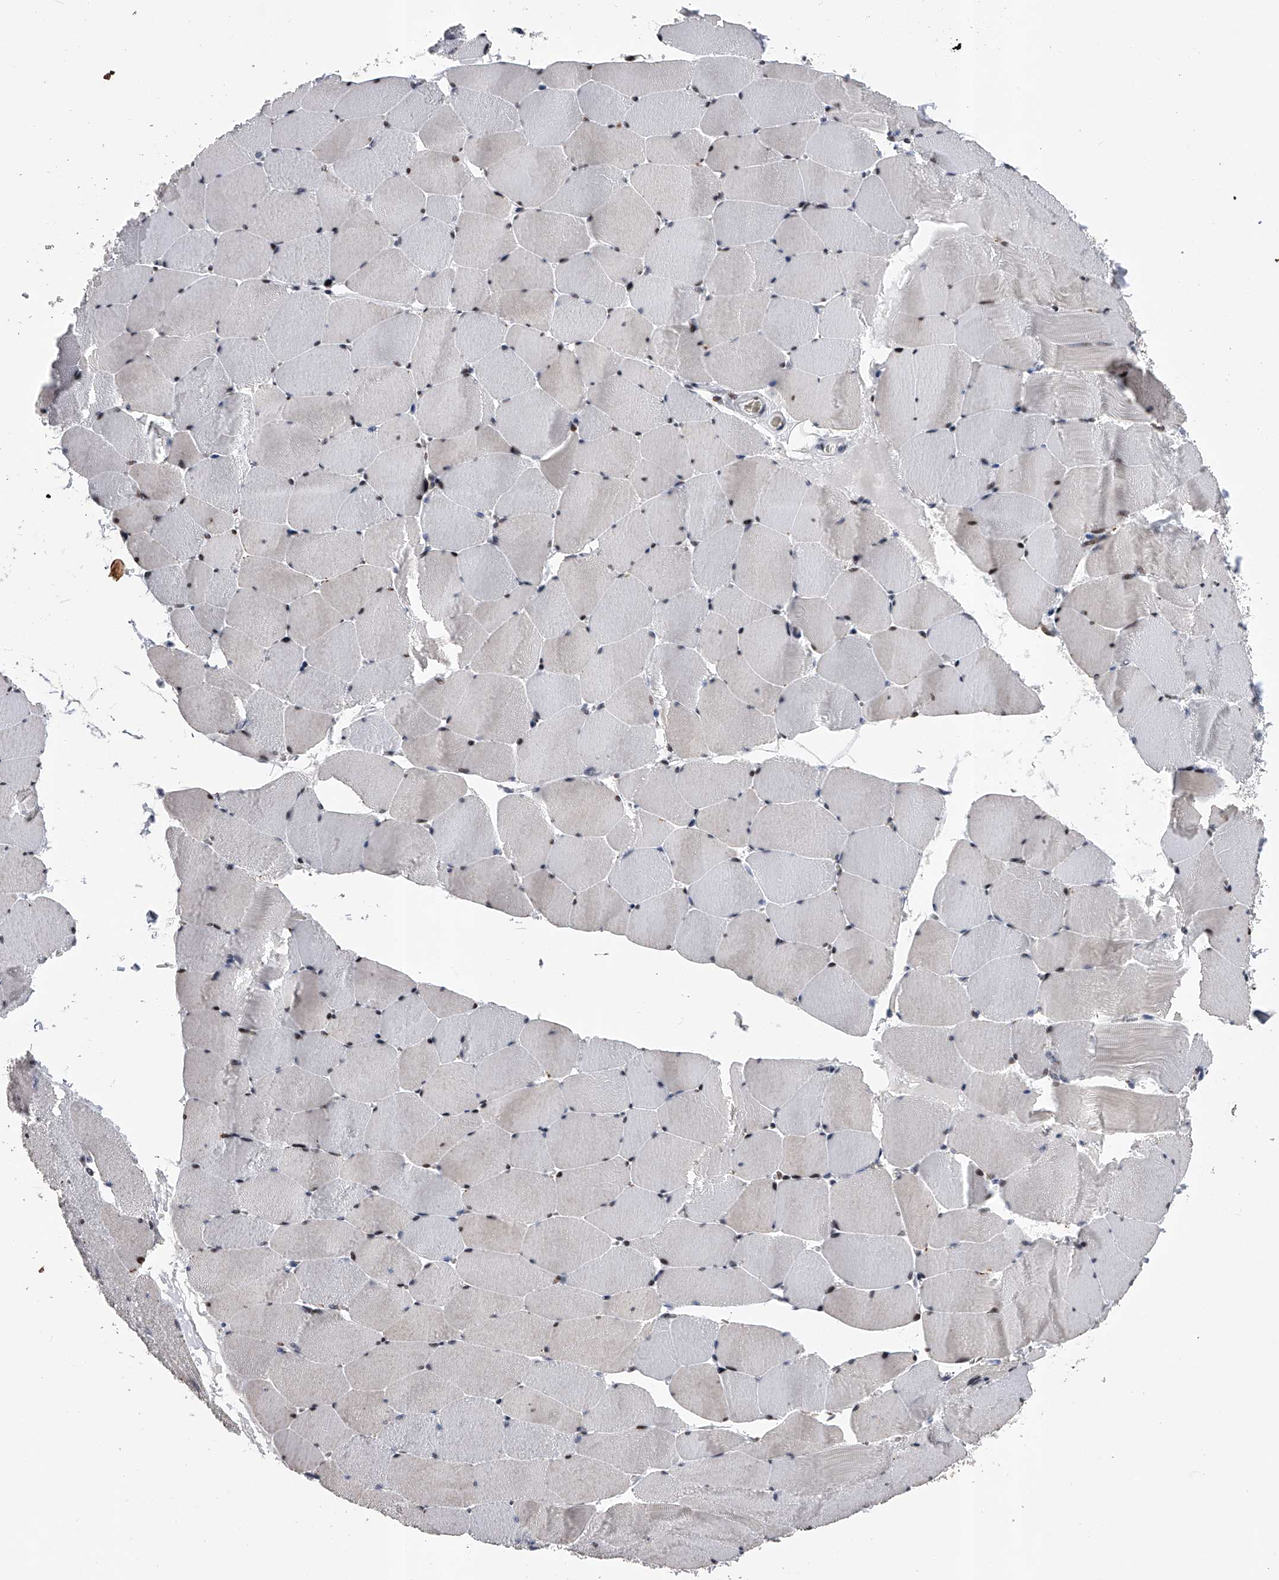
{"staining": {"intensity": "negative", "quantity": "none", "location": "none"}, "tissue": "skeletal muscle", "cell_type": "Myocytes", "image_type": "normal", "snomed": [{"axis": "morphology", "description": "Normal tissue, NOS"}, {"axis": "topography", "description": "Skeletal muscle"}], "caption": "Skeletal muscle stained for a protein using IHC displays no staining myocytes.", "gene": "RWDD2A", "patient": {"sex": "male", "age": 62}}